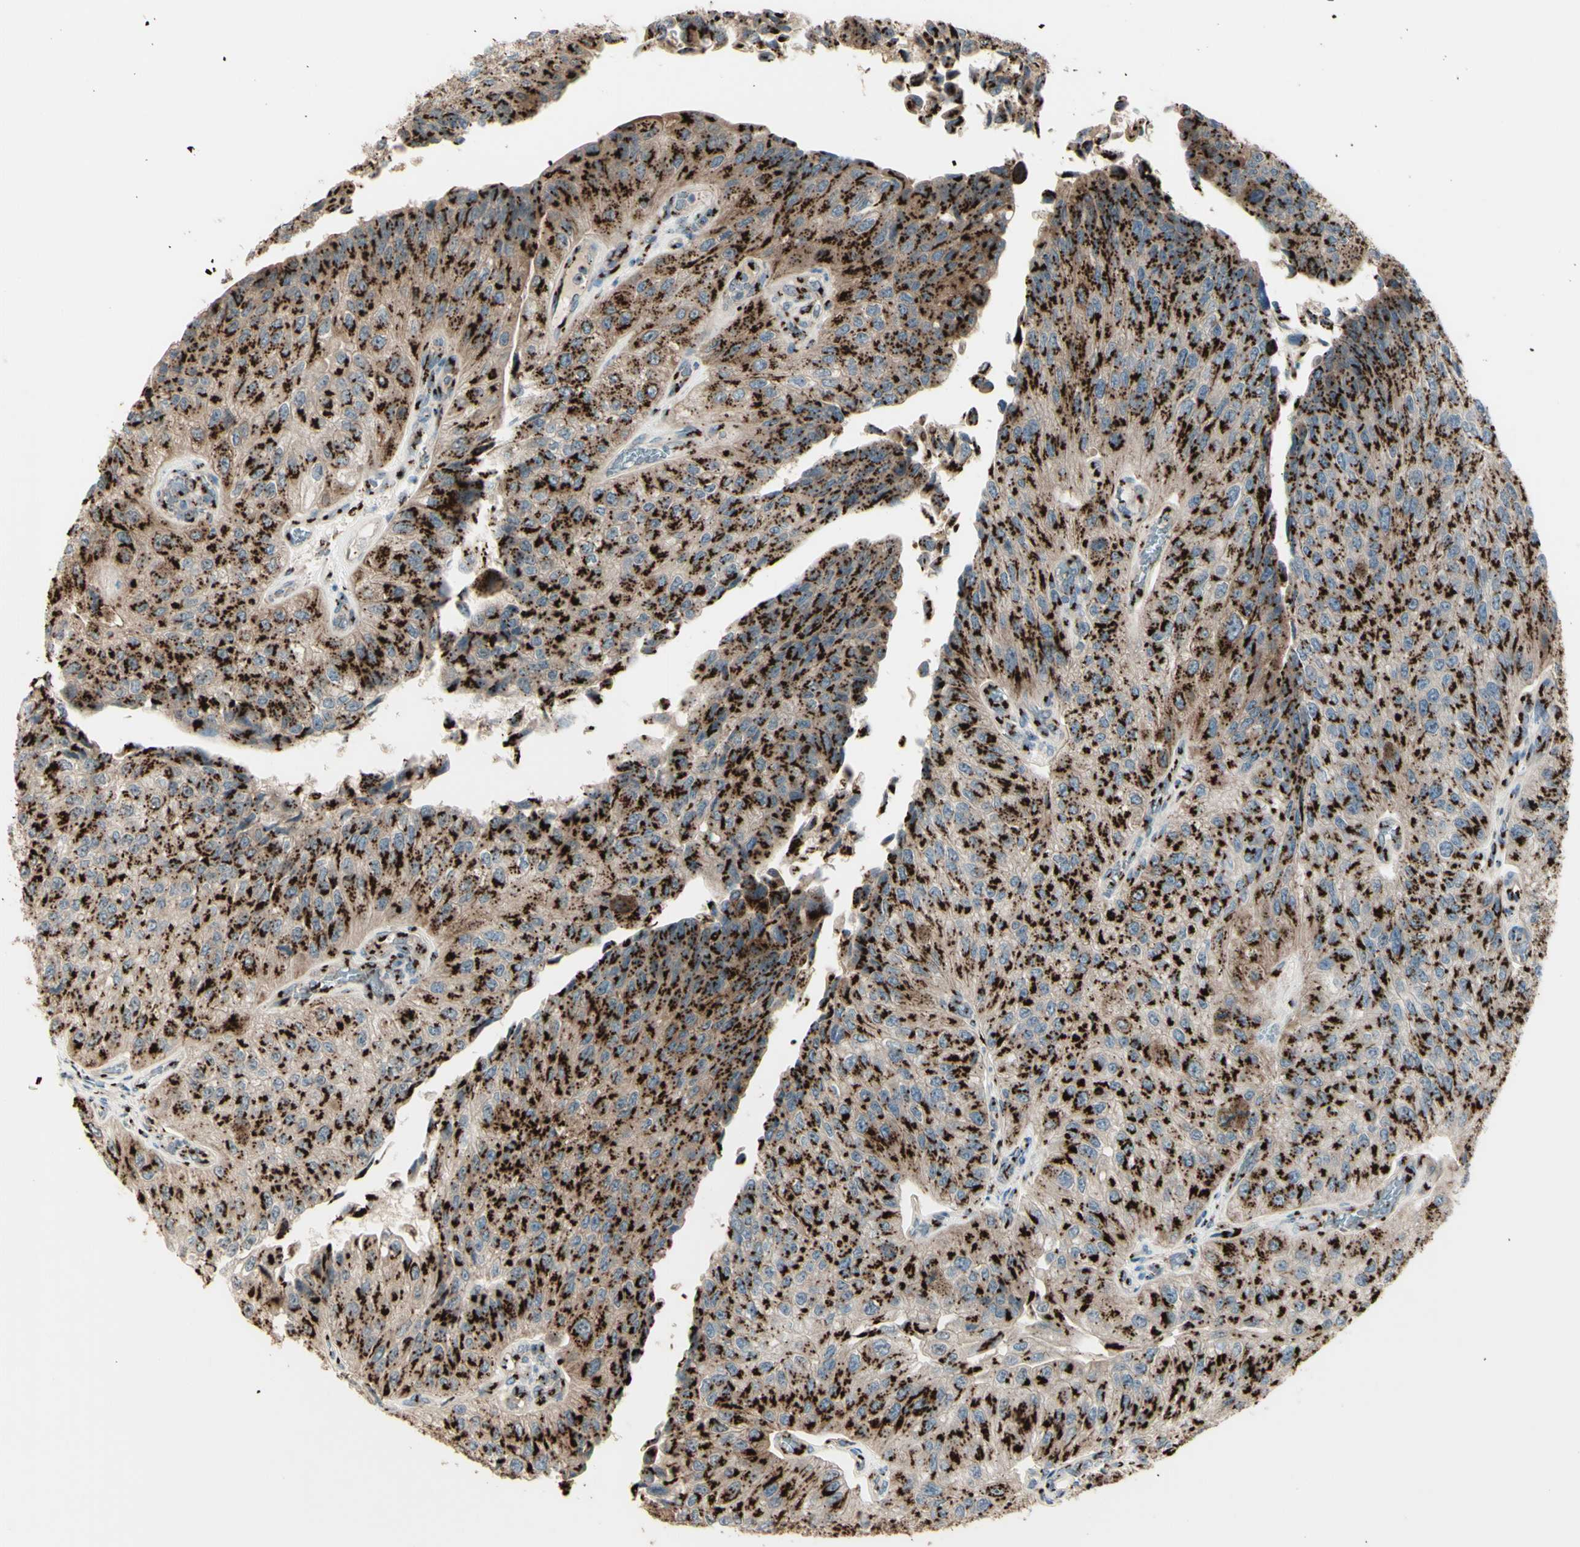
{"staining": {"intensity": "strong", "quantity": ">75%", "location": "cytoplasmic/membranous"}, "tissue": "urothelial cancer", "cell_type": "Tumor cells", "image_type": "cancer", "snomed": [{"axis": "morphology", "description": "Urothelial carcinoma, High grade"}, {"axis": "topography", "description": "Kidney"}, {"axis": "topography", "description": "Urinary bladder"}], "caption": "Immunohistochemistry photomicrograph of neoplastic tissue: urothelial carcinoma (high-grade) stained using immunohistochemistry reveals high levels of strong protein expression localized specifically in the cytoplasmic/membranous of tumor cells, appearing as a cytoplasmic/membranous brown color.", "gene": "BPNT2", "patient": {"sex": "male", "age": 77}}